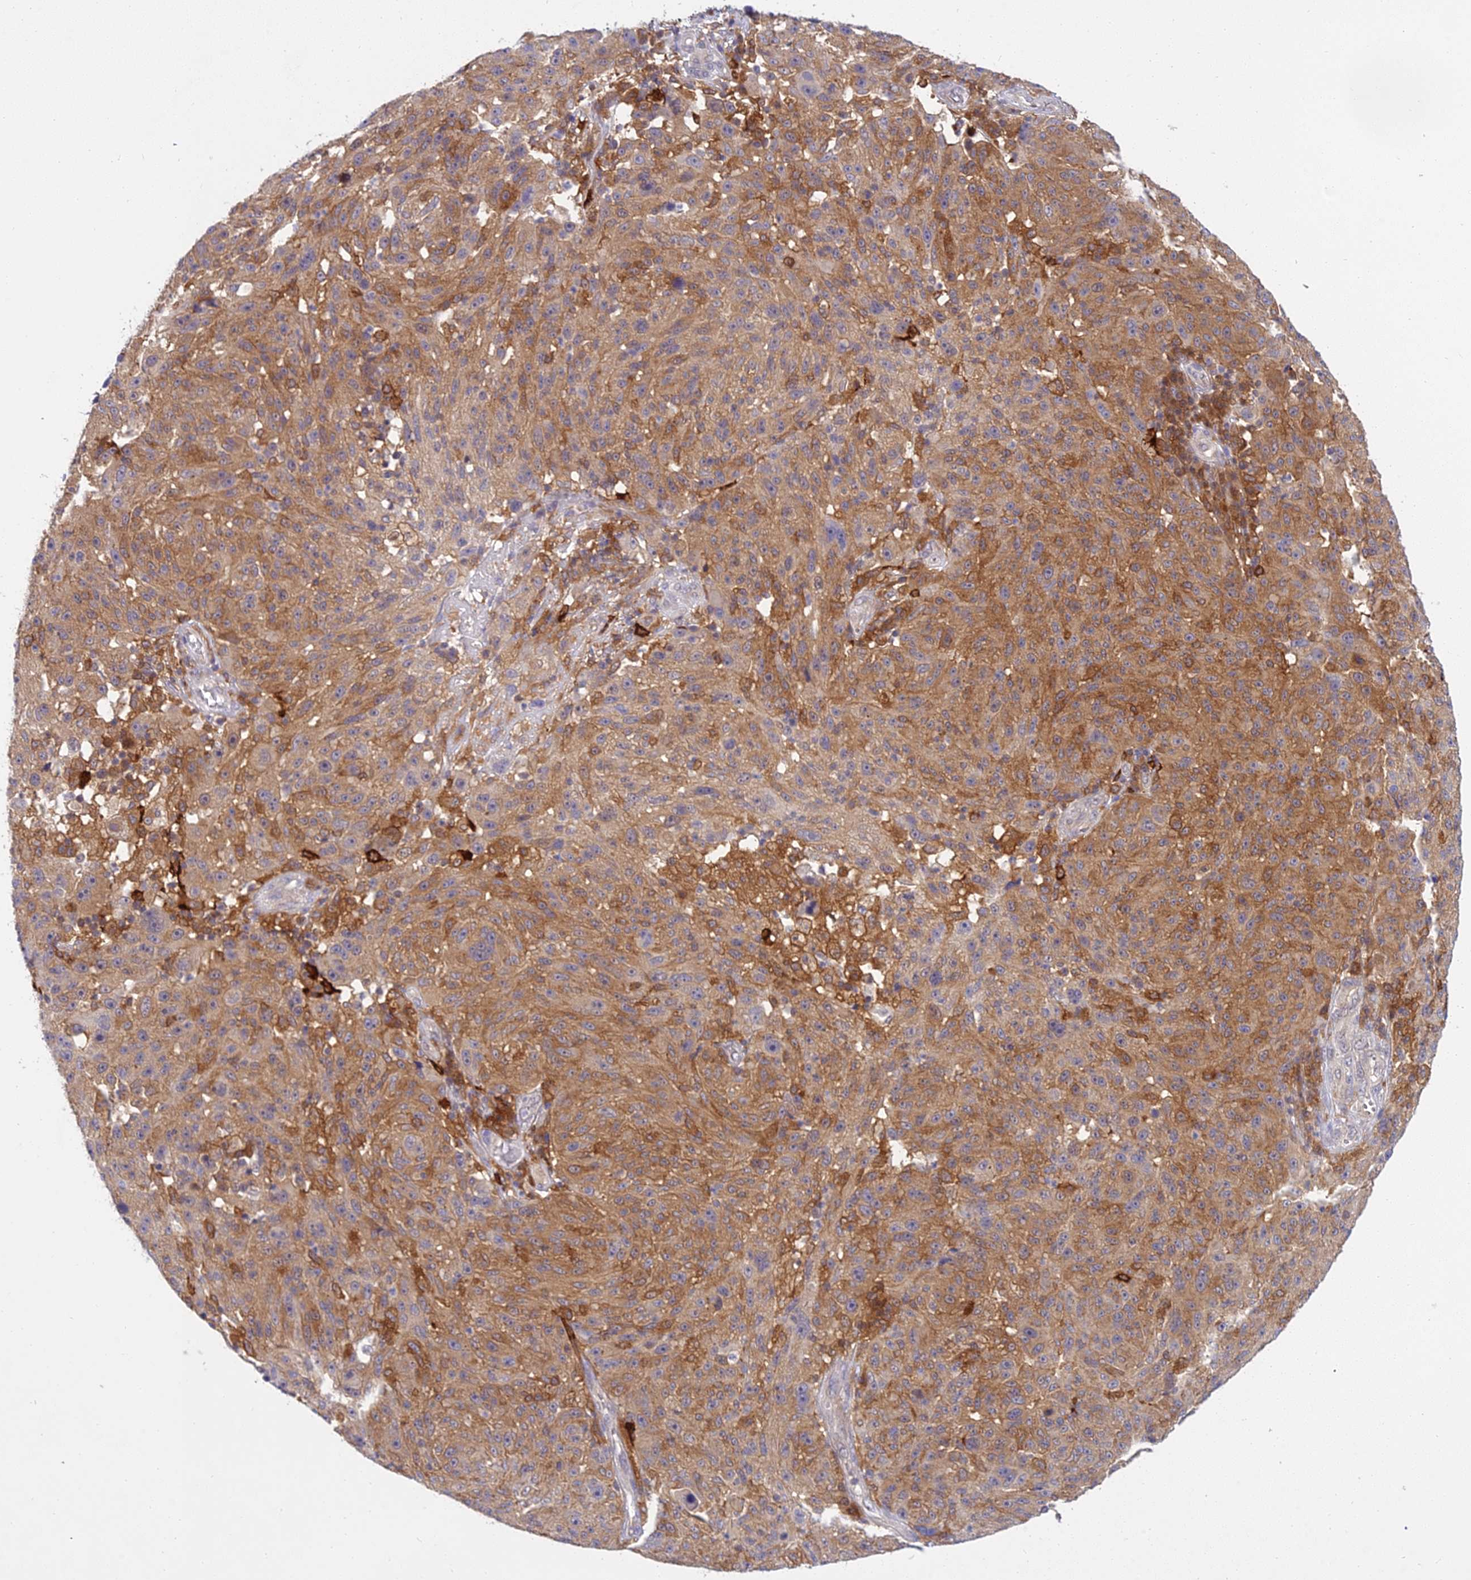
{"staining": {"intensity": "moderate", "quantity": ">75%", "location": "cytoplasmic/membranous"}, "tissue": "melanoma", "cell_type": "Tumor cells", "image_type": "cancer", "snomed": [{"axis": "morphology", "description": "Malignant melanoma, NOS"}, {"axis": "topography", "description": "Skin"}], "caption": "Immunohistochemical staining of melanoma shows moderate cytoplasmic/membranous protein staining in approximately >75% of tumor cells.", "gene": "UBE2G1", "patient": {"sex": "male", "age": 53}}